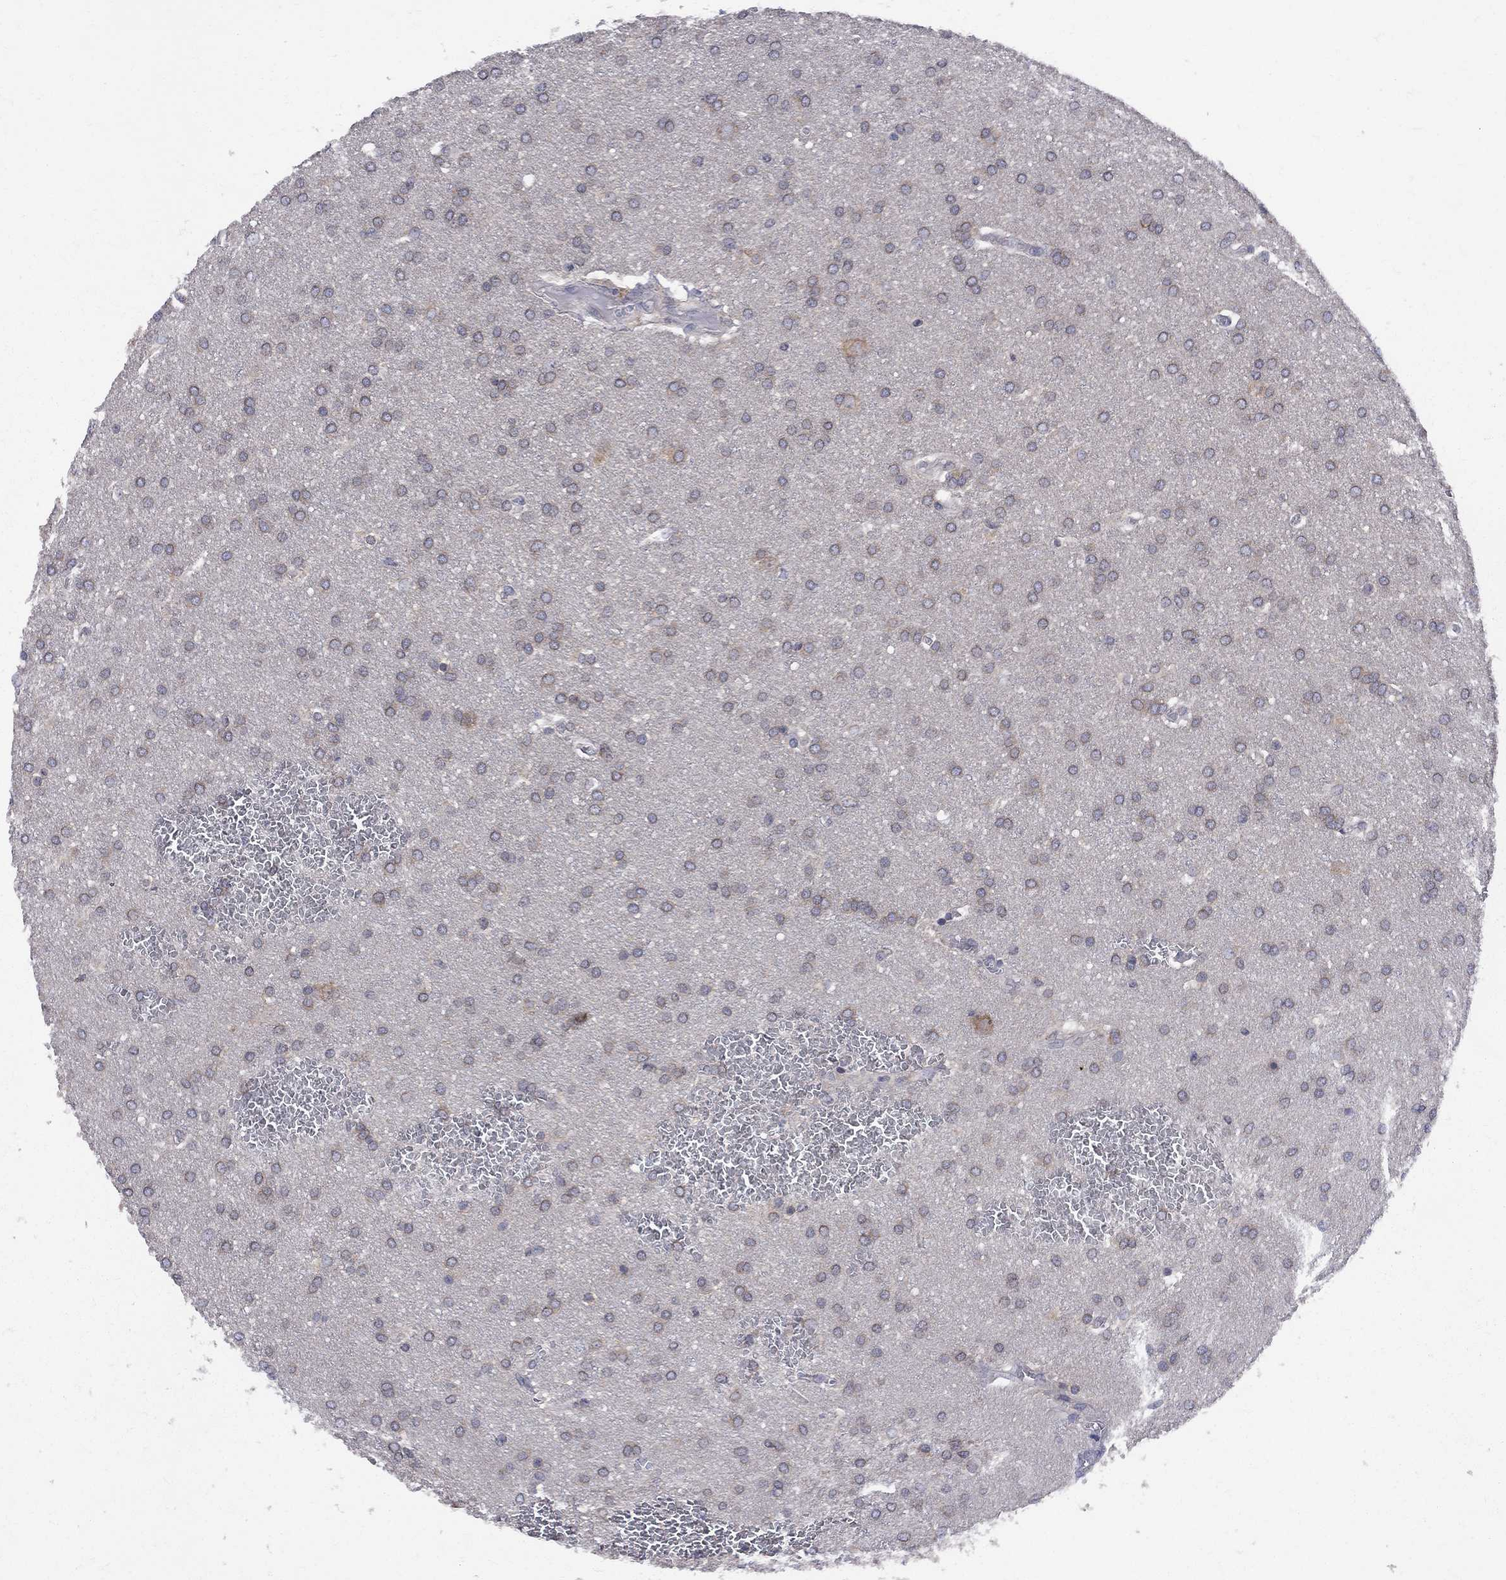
{"staining": {"intensity": "moderate", "quantity": "25%-75%", "location": "cytoplasmic/membranous"}, "tissue": "glioma", "cell_type": "Tumor cells", "image_type": "cancer", "snomed": [{"axis": "morphology", "description": "Glioma, malignant, Low grade"}, {"axis": "topography", "description": "Brain"}], "caption": "Malignant low-grade glioma stained with a brown dye exhibits moderate cytoplasmic/membranous positive expression in approximately 25%-75% of tumor cells.", "gene": "CNOT11", "patient": {"sex": "female", "age": 32}}